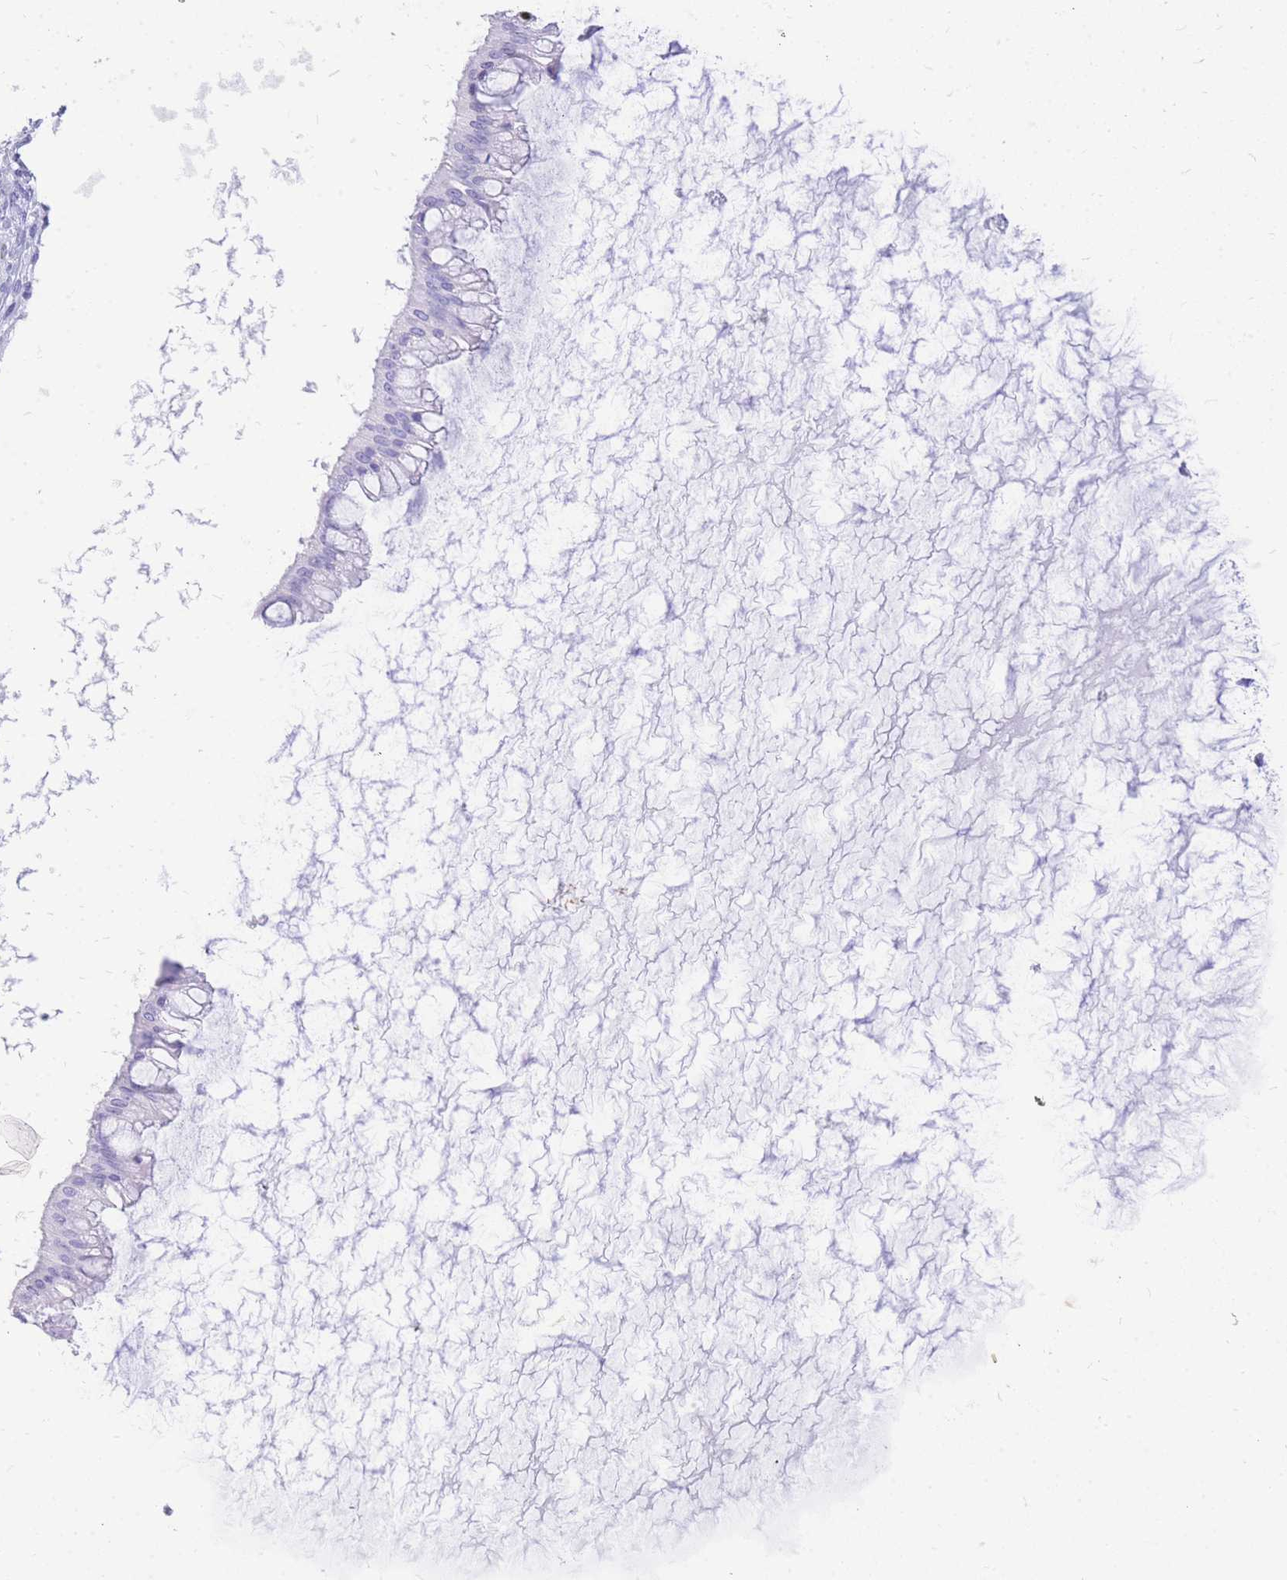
{"staining": {"intensity": "negative", "quantity": "none", "location": "none"}, "tissue": "ovarian cancer", "cell_type": "Tumor cells", "image_type": "cancer", "snomed": [{"axis": "morphology", "description": "Cystadenocarcinoma, mucinous, NOS"}, {"axis": "topography", "description": "Ovary"}], "caption": "Immunohistochemical staining of mucinous cystadenocarcinoma (ovarian) demonstrates no significant expression in tumor cells.", "gene": "HERC1", "patient": {"sex": "female", "age": 73}}